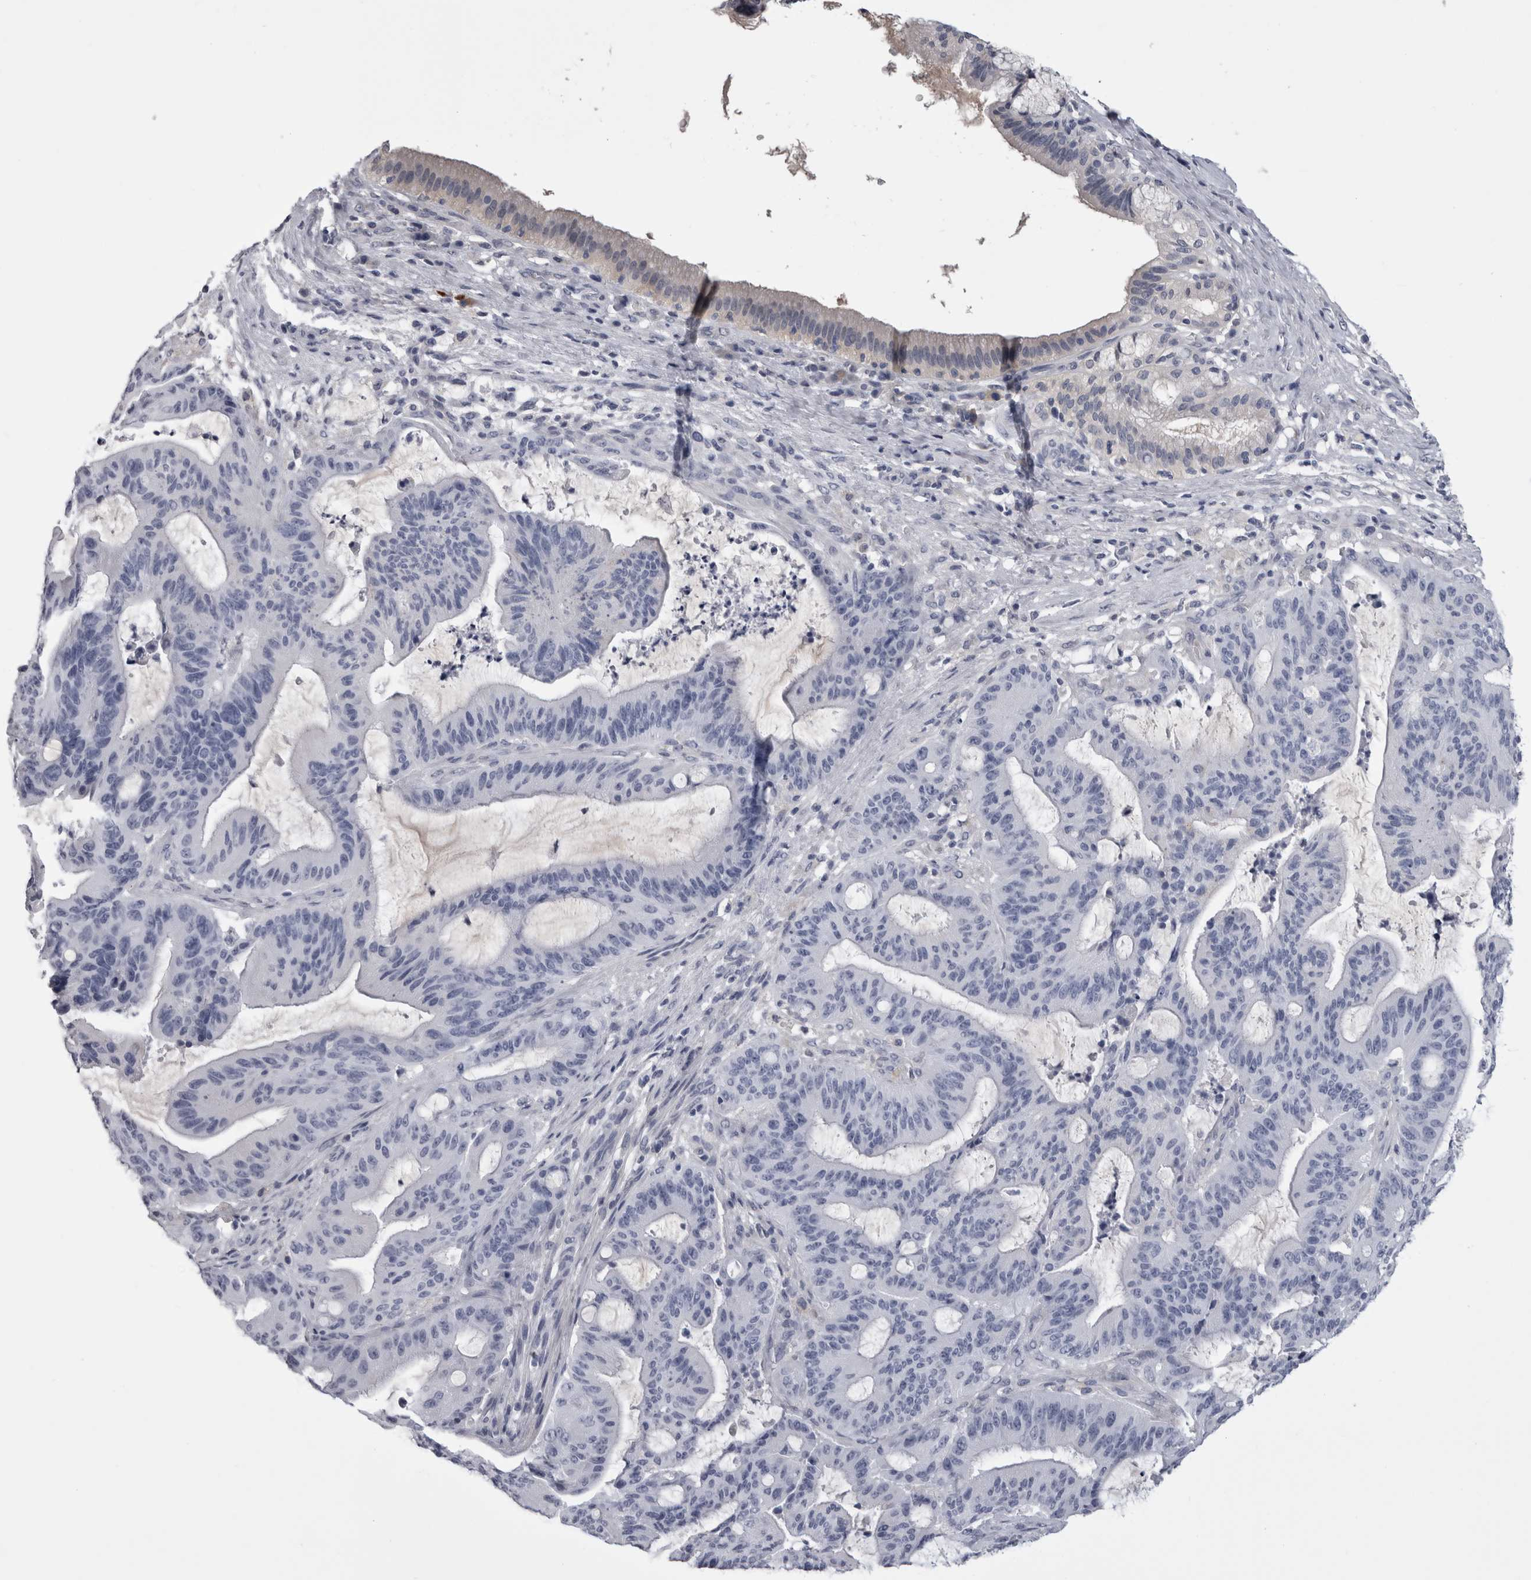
{"staining": {"intensity": "negative", "quantity": "none", "location": "none"}, "tissue": "liver cancer", "cell_type": "Tumor cells", "image_type": "cancer", "snomed": [{"axis": "morphology", "description": "Normal tissue, NOS"}, {"axis": "morphology", "description": "Cholangiocarcinoma"}, {"axis": "topography", "description": "Liver"}, {"axis": "topography", "description": "Peripheral nerve tissue"}], "caption": "This is an IHC photomicrograph of human liver cancer. There is no expression in tumor cells.", "gene": "AFMID", "patient": {"sex": "female", "age": 73}}